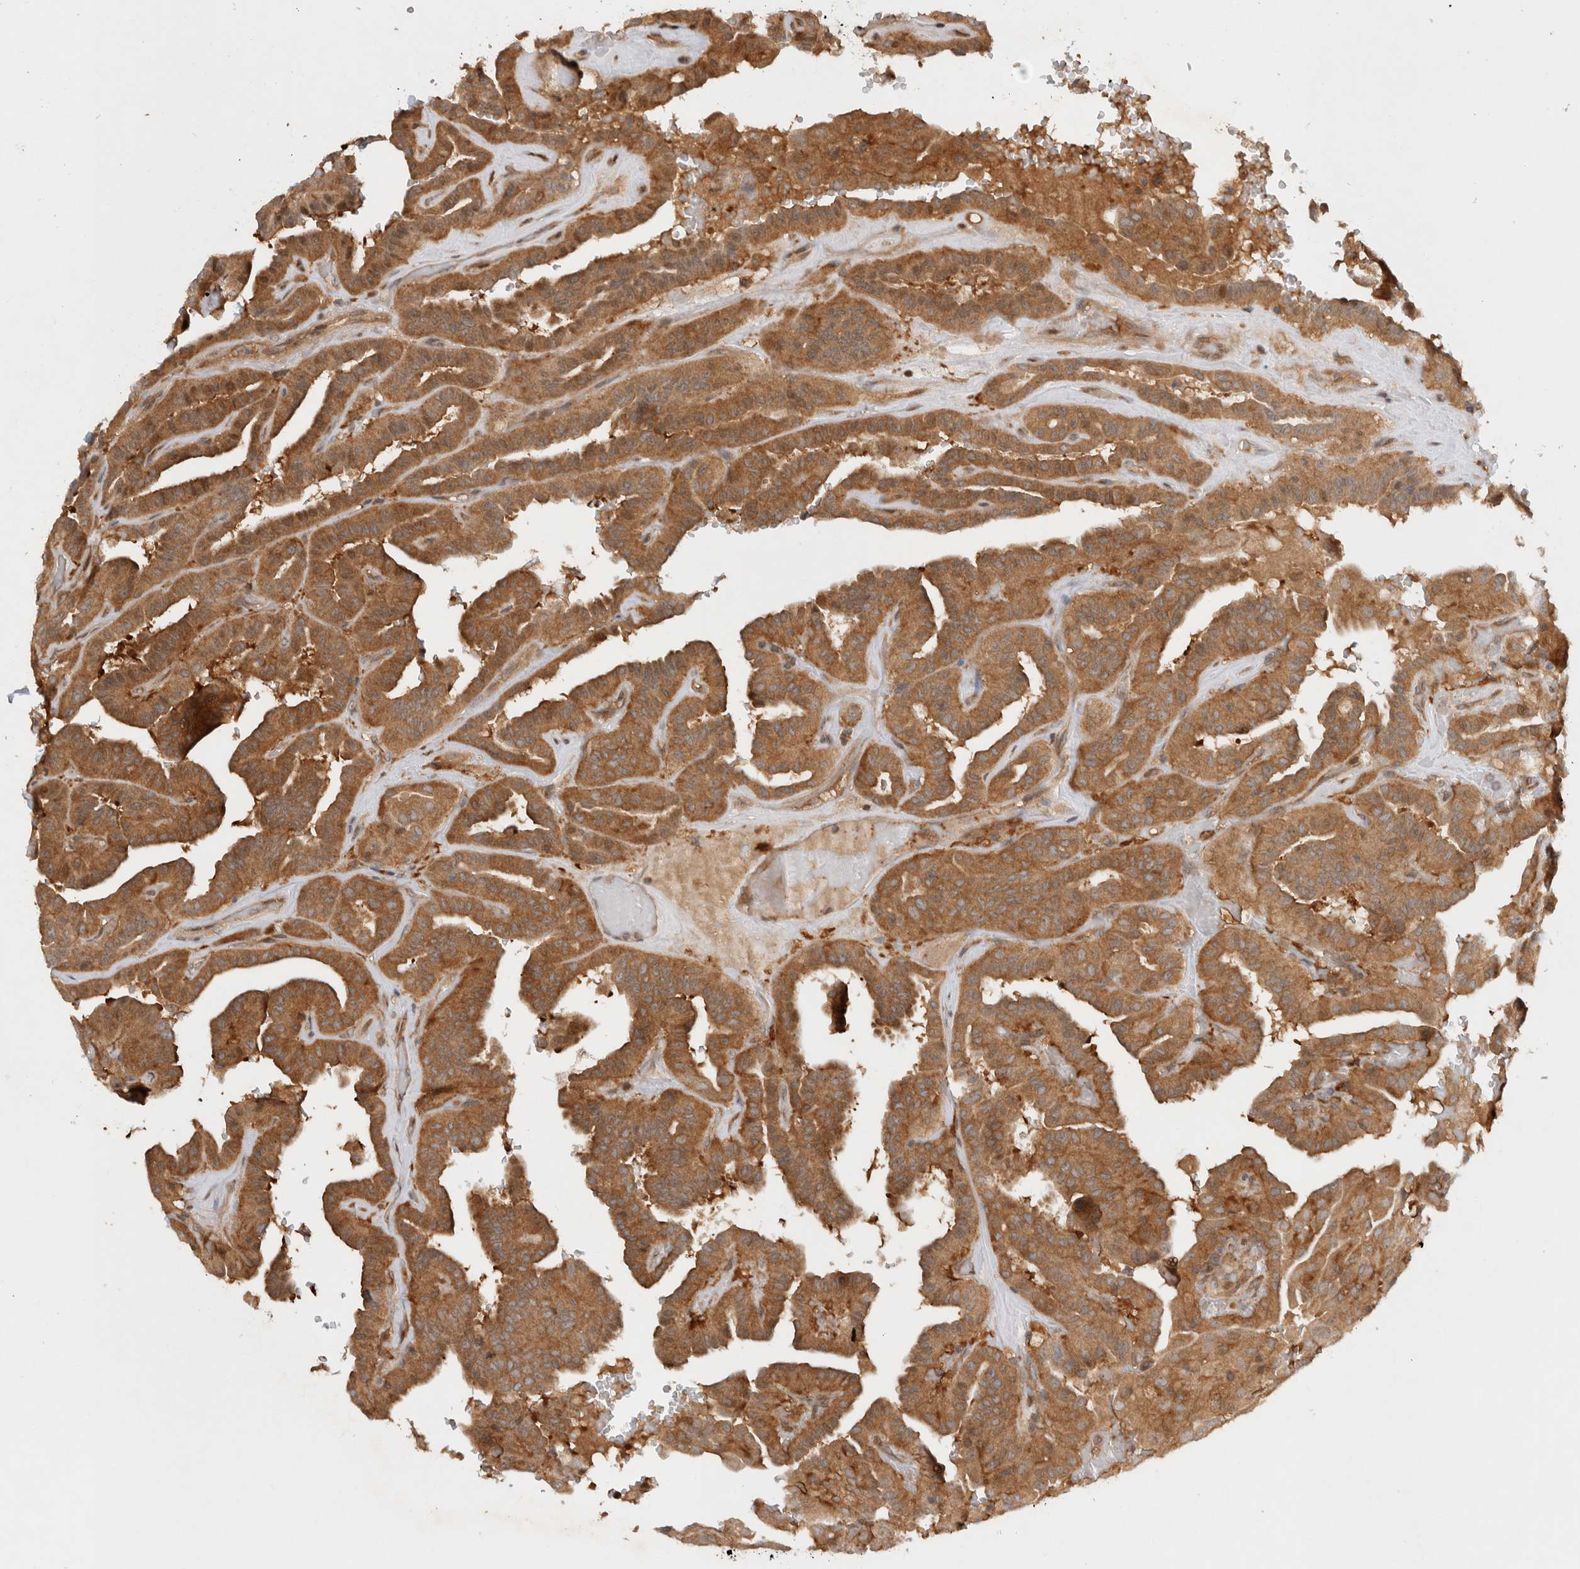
{"staining": {"intensity": "moderate", "quantity": ">75%", "location": "cytoplasmic/membranous"}, "tissue": "thyroid cancer", "cell_type": "Tumor cells", "image_type": "cancer", "snomed": [{"axis": "morphology", "description": "Papillary adenocarcinoma, NOS"}, {"axis": "topography", "description": "Thyroid gland"}], "caption": "An immunohistochemistry (IHC) histopathology image of tumor tissue is shown. Protein staining in brown labels moderate cytoplasmic/membranous positivity in thyroid cancer (papillary adenocarcinoma) within tumor cells.", "gene": "HTT", "patient": {"sex": "male", "age": 77}}